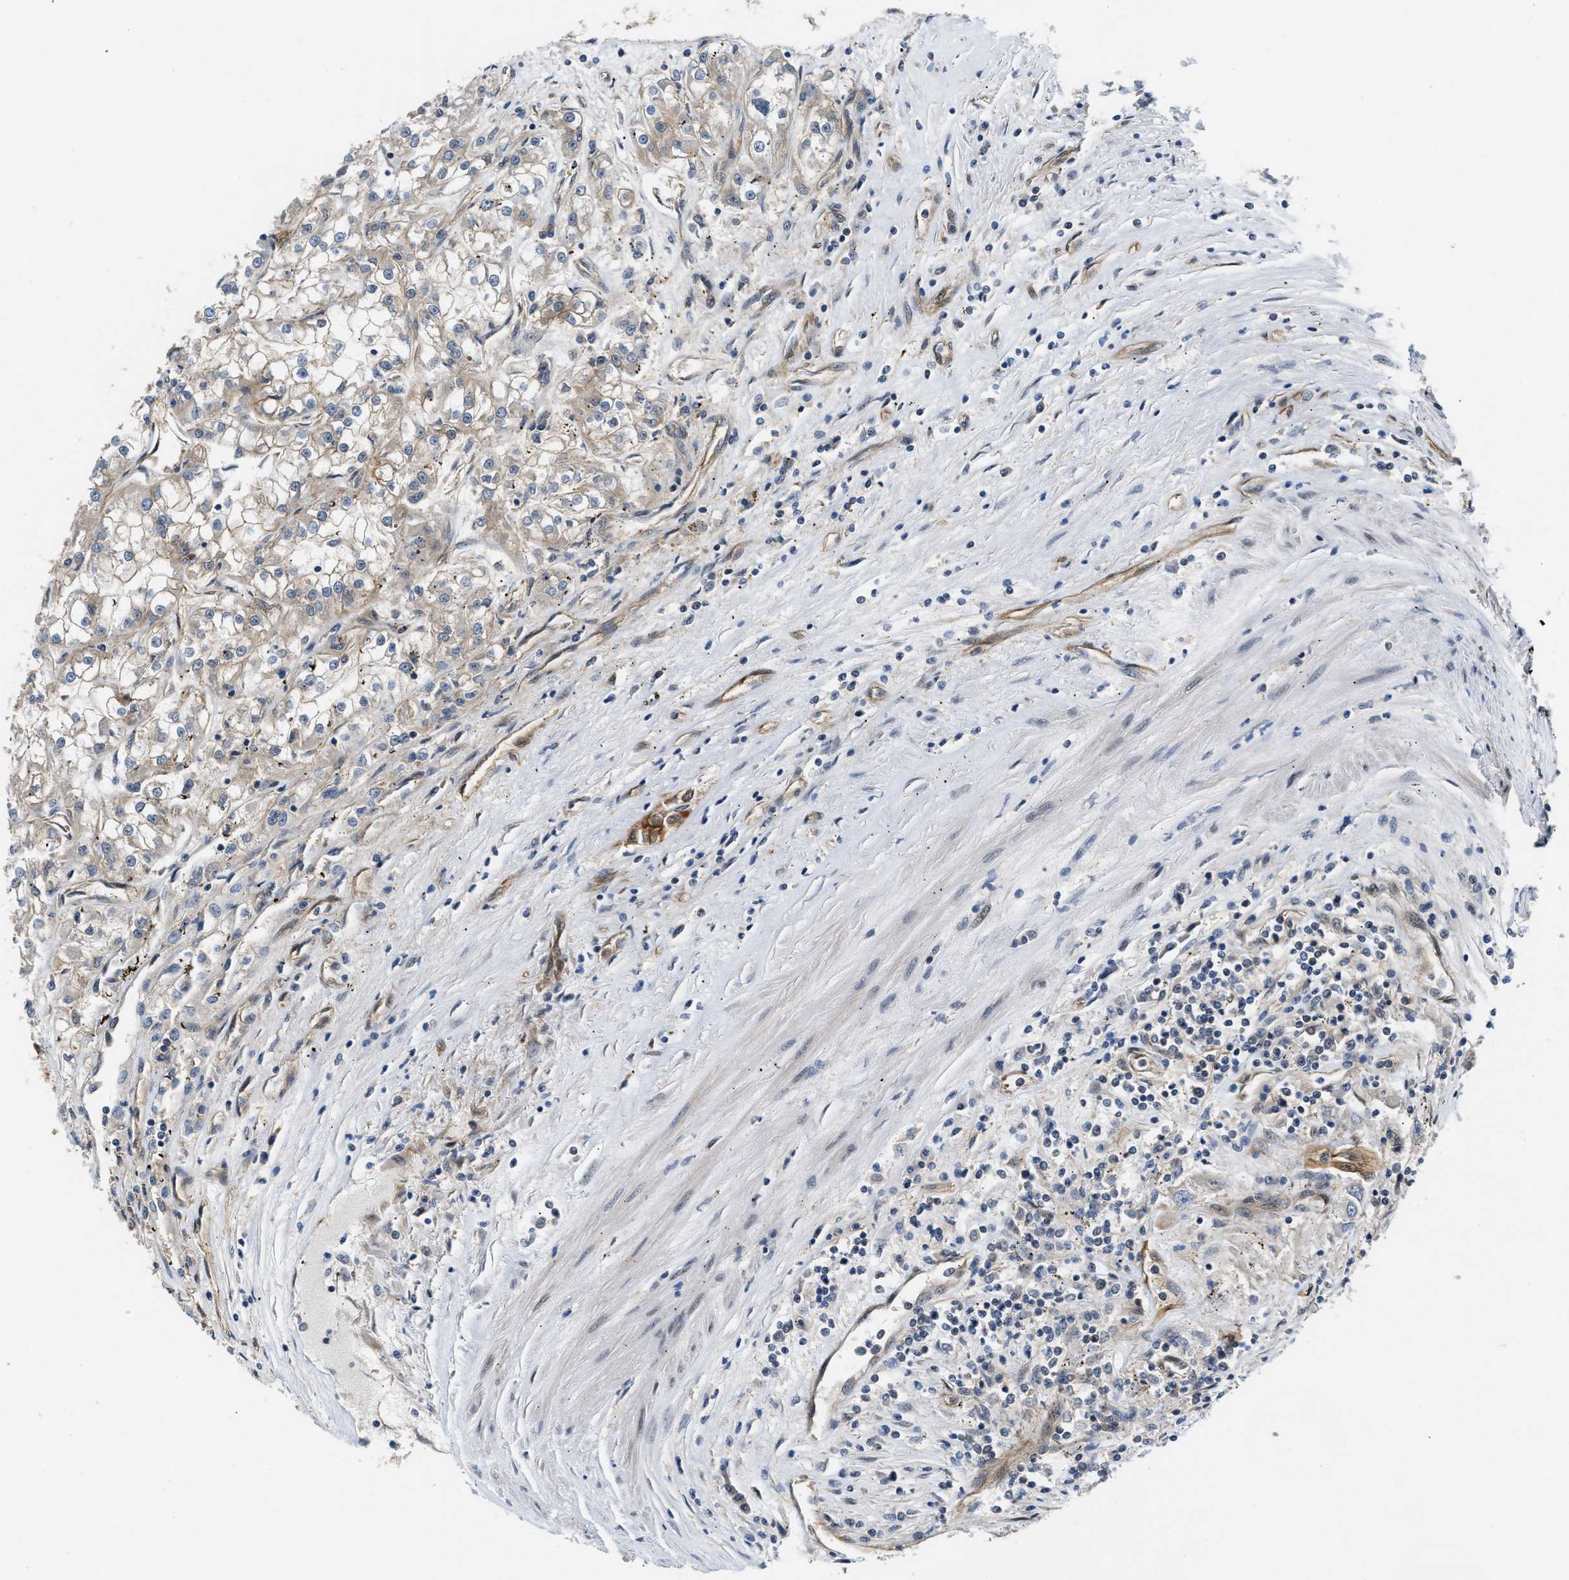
{"staining": {"intensity": "moderate", "quantity": "<25%", "location": "cytoplasmic/membranous"}, "tissue": "renal cancer", "cell_type": "Tumor cells", "image_type": "cancer", "snomed": [{"axis": "morphology", "description": "Adenocarcinoma, NOS"}, {"axis": "topography", "description": "Kidney"}], "caption": "This histopathology image demonstrates IHC staining of human adenocarcinoma (renal), with low moderate cytoplasmic/membranous expression in approximately <25% of tumor cells.", "gene": "COPS2", "patient": {"sex": "female", "age": 52}}